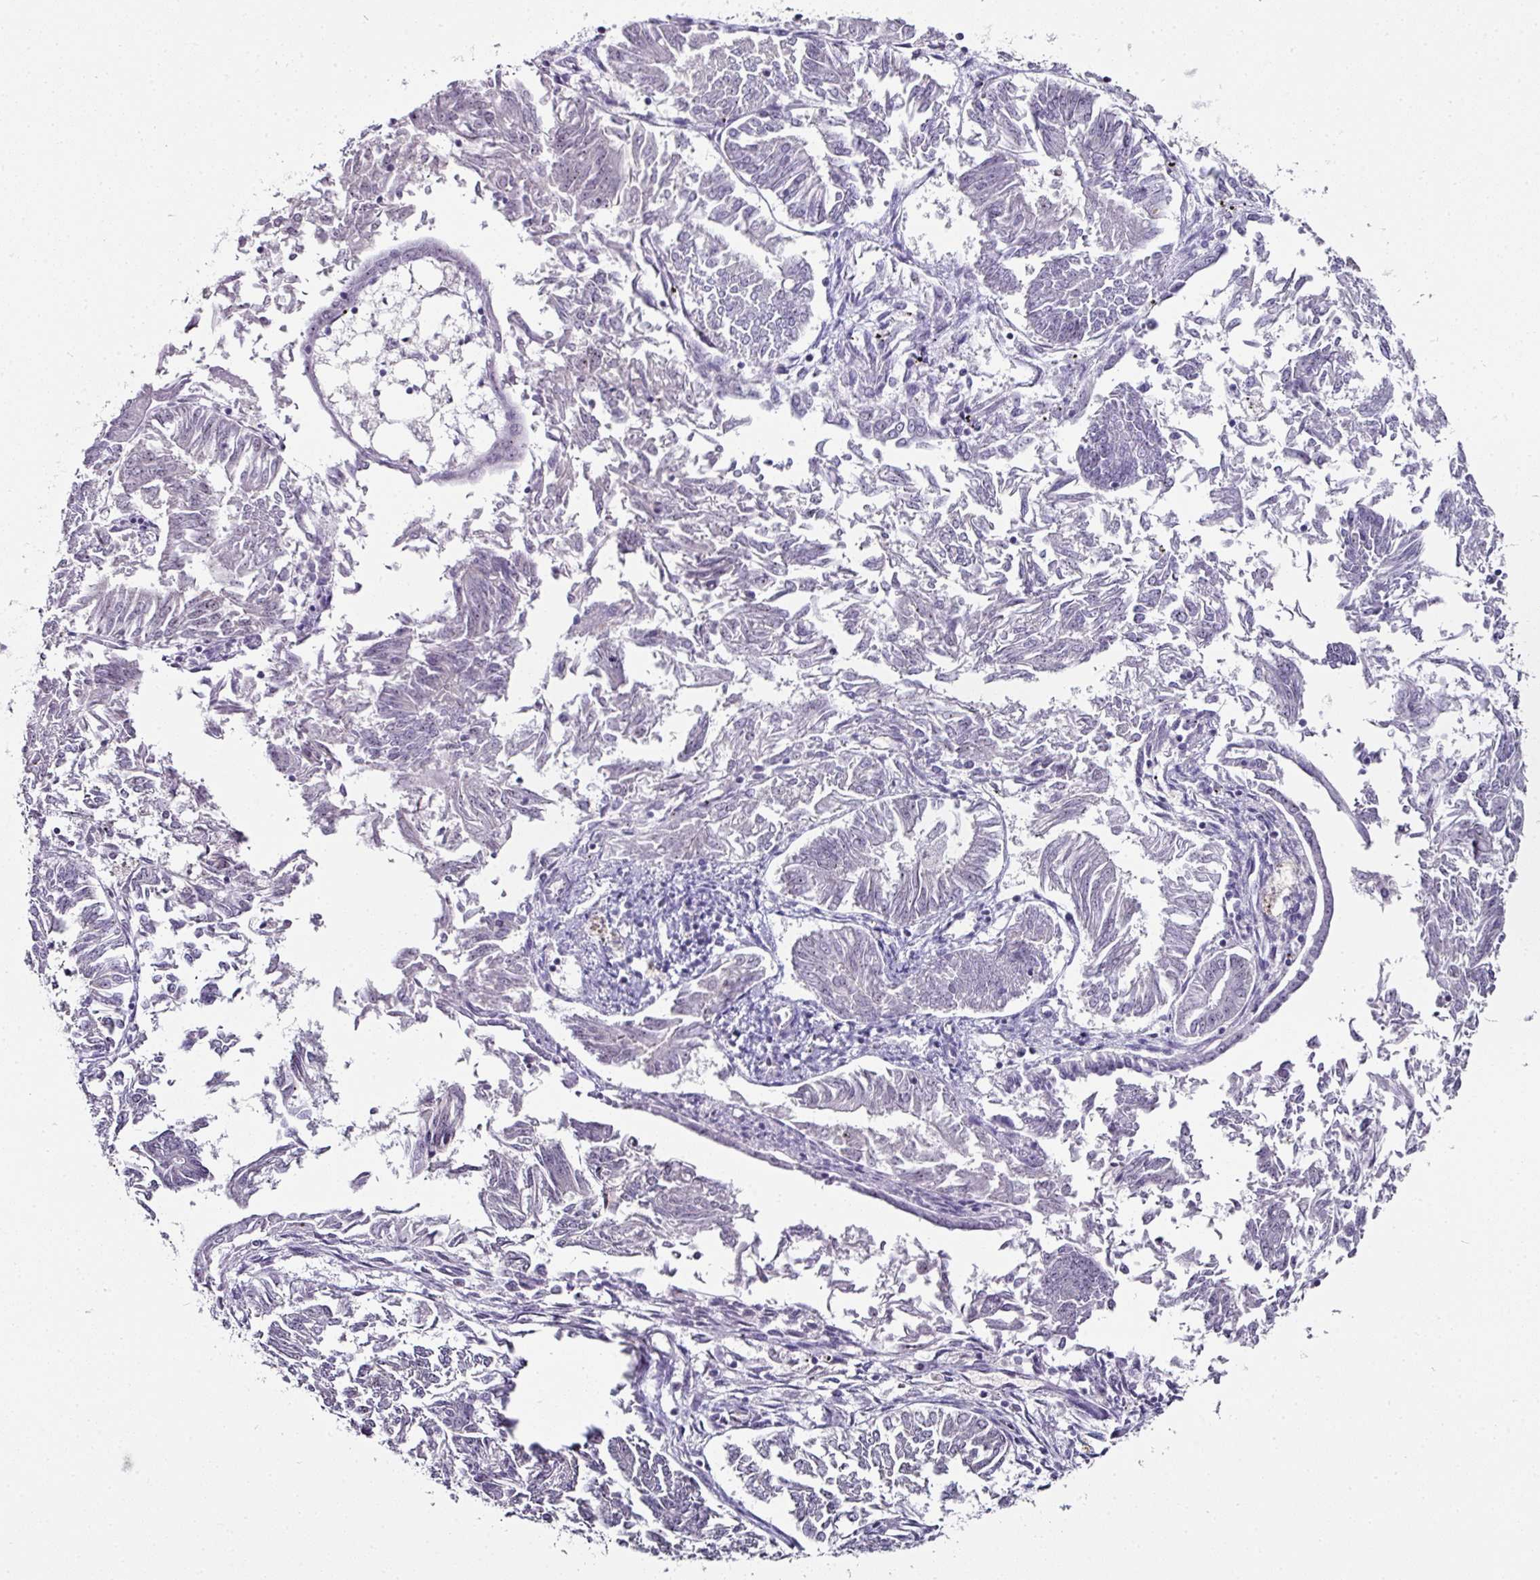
{"staining": {"intensity": "negative", "quantity": "none", "location": "none"}, "tissue": "endometrial cancer", "cell_type": "Tumor cells", "image_type": "cancer", "snomed": [{"axis": "morphology", "description": "Adenocarcinoma, NOS"}, {"axis": "topography", "description": "Endometrium"}], "caption": "There is no significant staining in tumor cells of endometrial cancer.", "gene": "NACC2", "patient": {"sex": "female", "age": 58}}